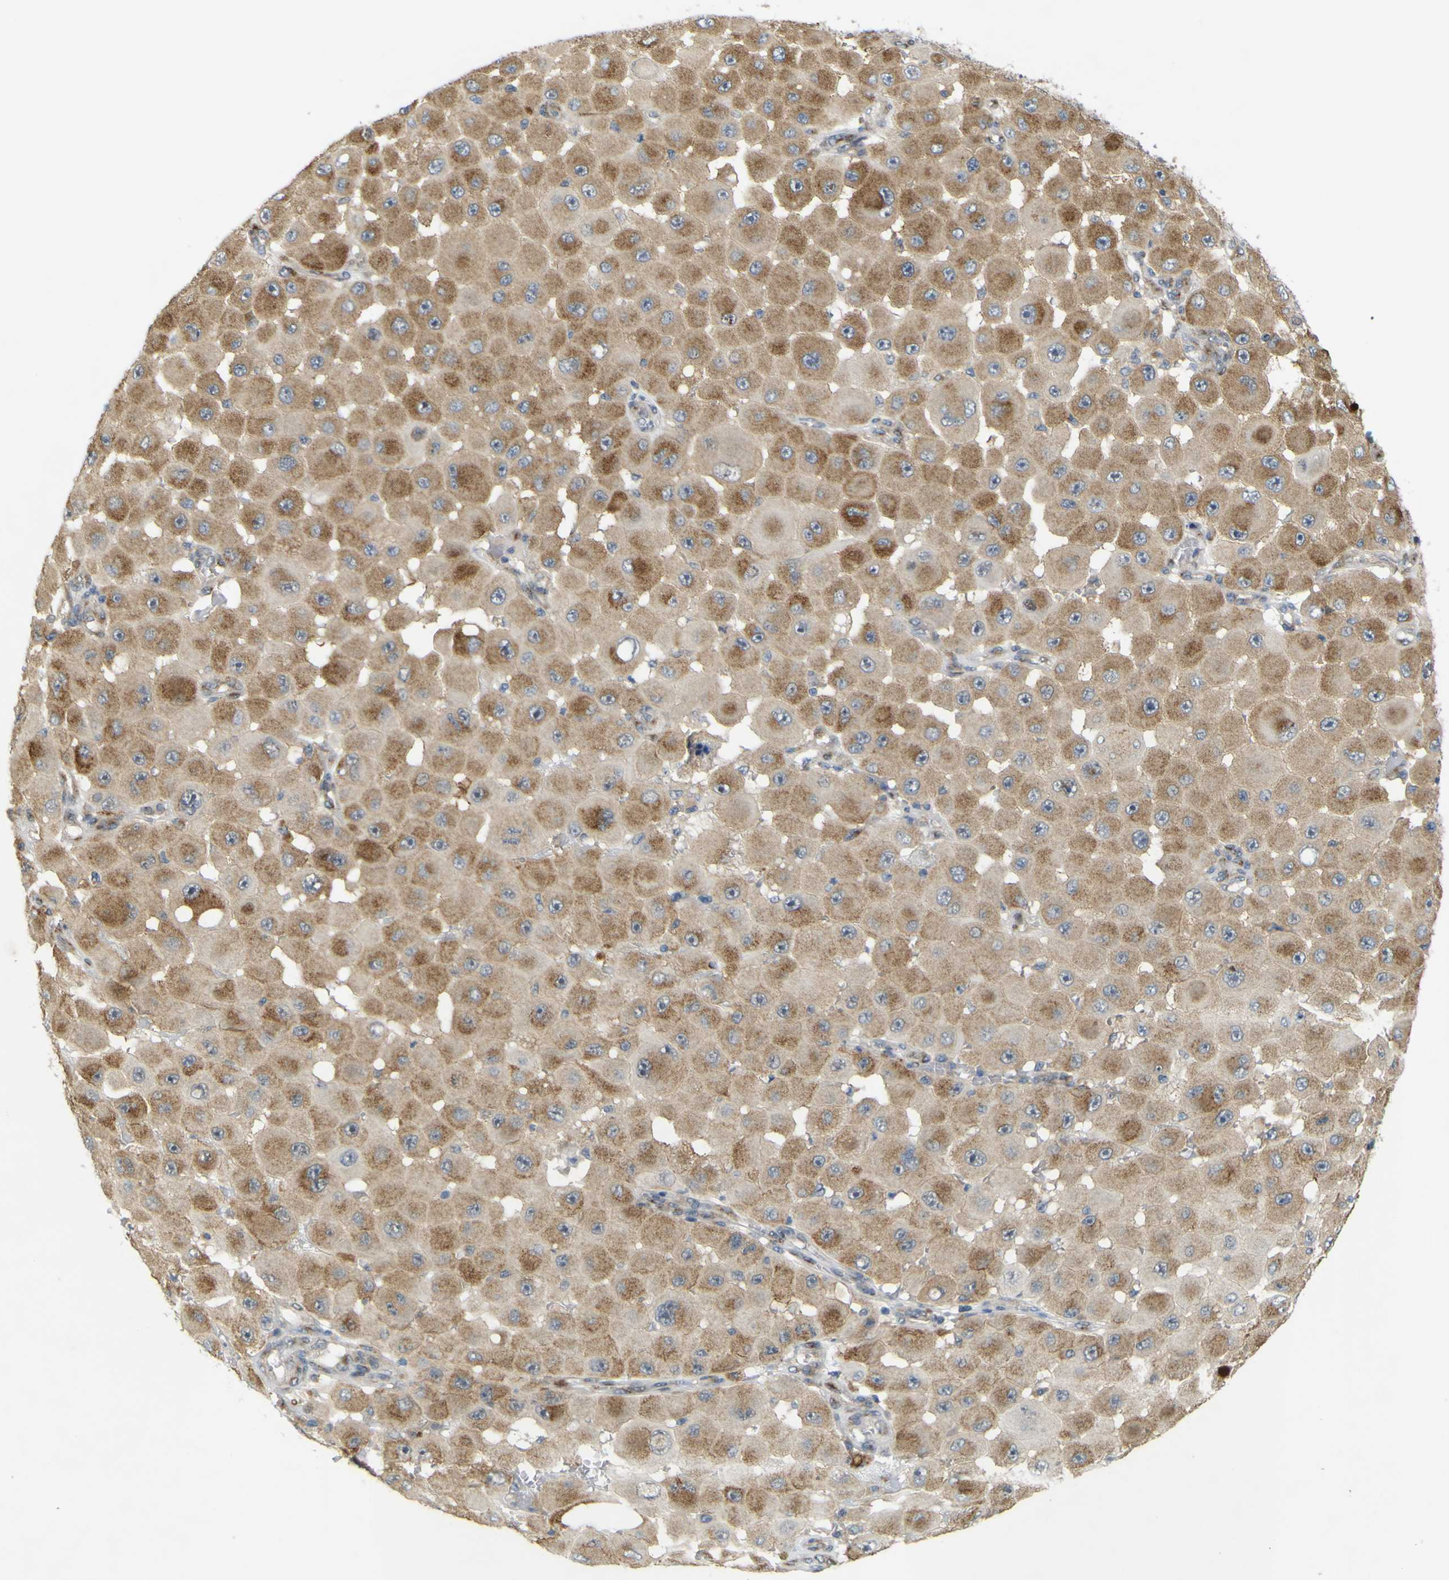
{"staining": {"intensity": "moderate", "quantity": ">75%", "location": "cytoplasmic/membranous"}, "tissue": "melanoma", "cell_type": "Tumor cells", "image_type": "cancer", "snomed": [{"axis": "morphology", "description": "Malignant melanoma, NOS"}, {"axis": "topography", "description": "Skin"}], "caption": "A brown stain highlights moderate cytoplasmic/membranous staining of a protein in melanoma tumor cells. The staining was performed using DAB (3,3'-diaminobenzidine), with brown indicating positive protein expression. Nuclei are stained blue with hematoxylin.", "gene": "IGF2R", "patient": {"sex": "female", "age": 81}}